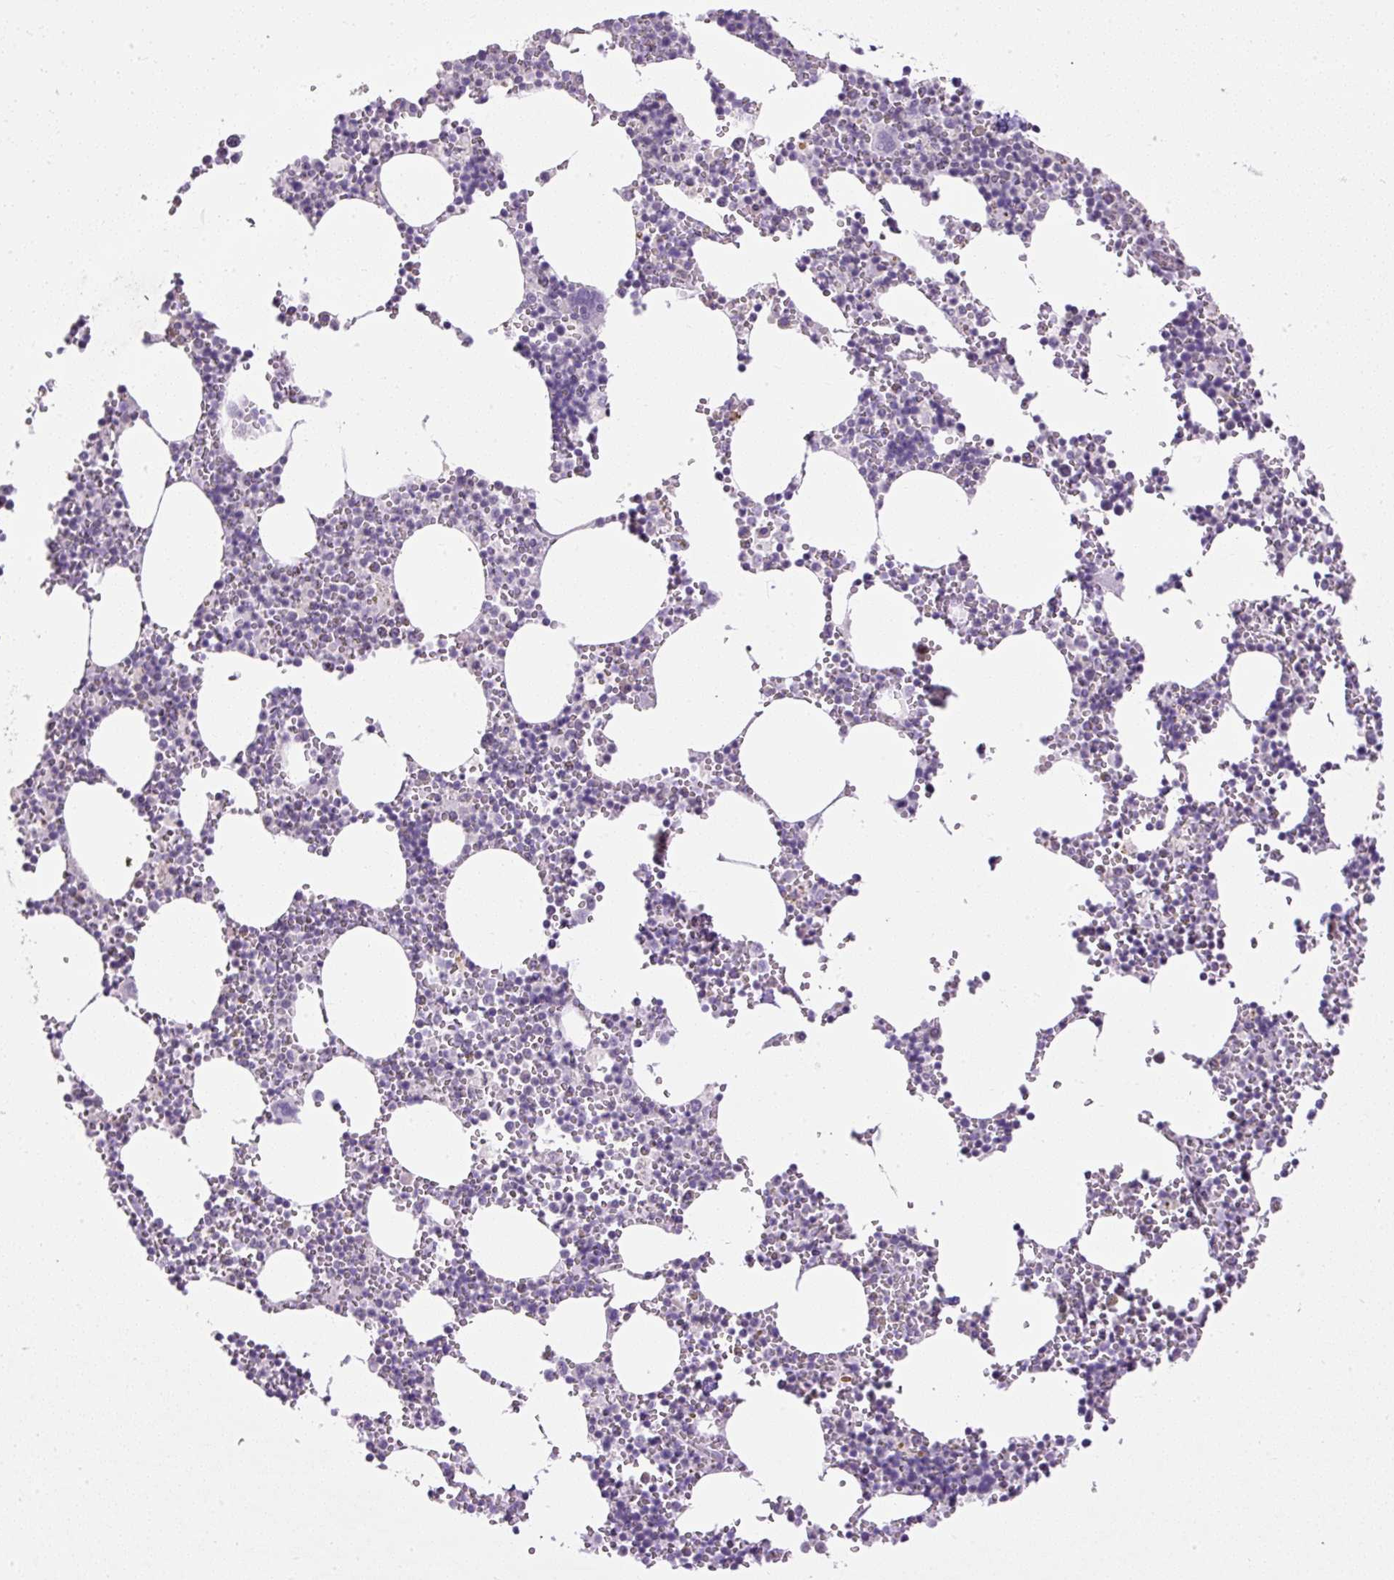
{"staining": {"intensity": "negative", "quantity": "none", "location": "none"}, "tissue": "bone marrow", "cell_type": "Hematopoietic cells", "image_type": "normal", "snomed": [{"axis": "morphology", "description": "Normal tissue, NOS"}, {"axis": "topography", "description": "Bone marrow"}], "caption": "Immunohistochemistry image of benign bone marrow: bone marrow stained with DAB displays no significant protein expression in hematopoietic cells.", "gene": "ARHGEF18", "patient": {"sex": "male", "age": 54}}